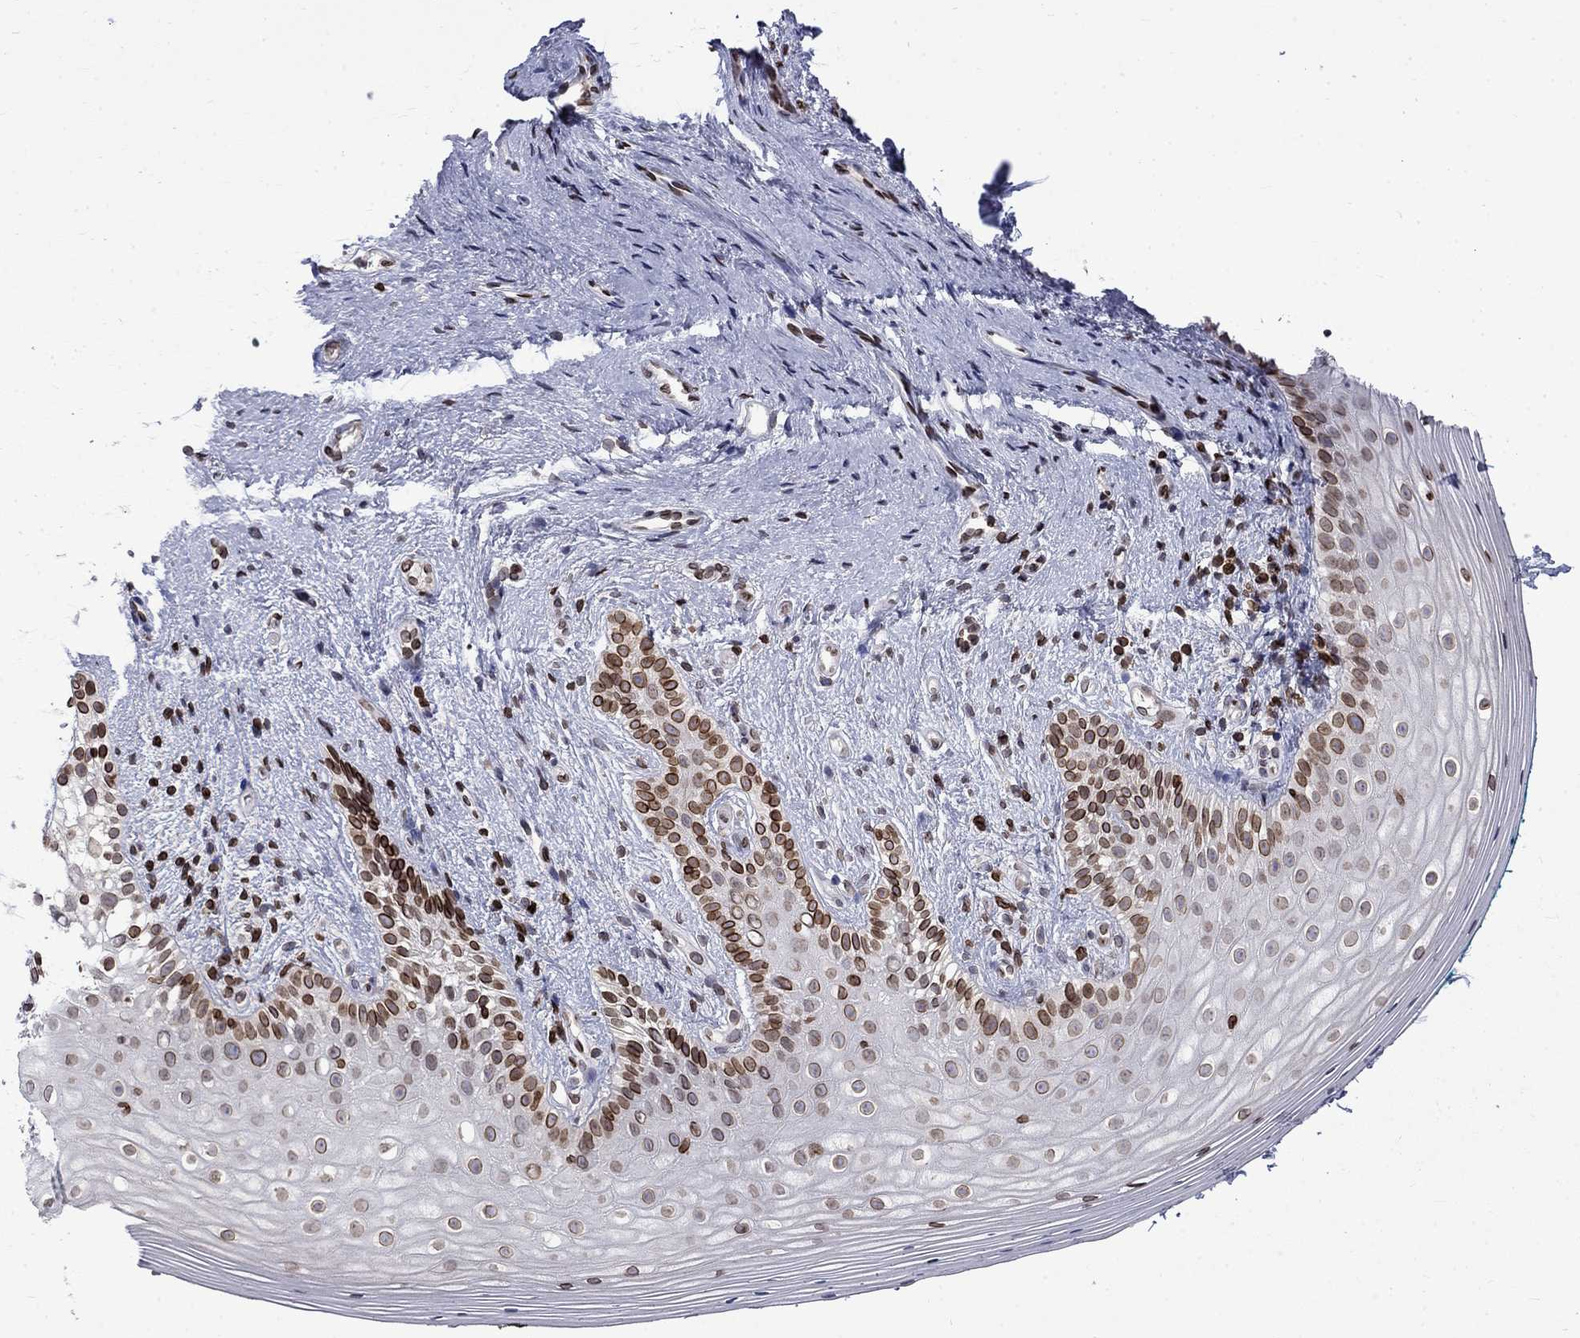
{"staining": {"intensity": "strong", "quantity": "<25%", "location": "cytoplasmic/membranous,nuclear"}, "tissue": "vagina", "cell_type": "Squamous epithelial cells", "image_type": "normal", "snomed": [{"axis": "morphology", "description": "Normal tissue, NOS"}, {"axis": "topography", "description": "Vagina"}], "caption": "High-magnification brightfield microscopy of unremarkable vagina stained with DAB (brown) and counterstained with hematoxylin (blue). squamous epithelial cells exhibit strong cytoplasmic/membranous,nuclear staining is appreciated in about<25% of cells.", "gene": "SLA", "patient": {"sex": "female", "age": 47}}